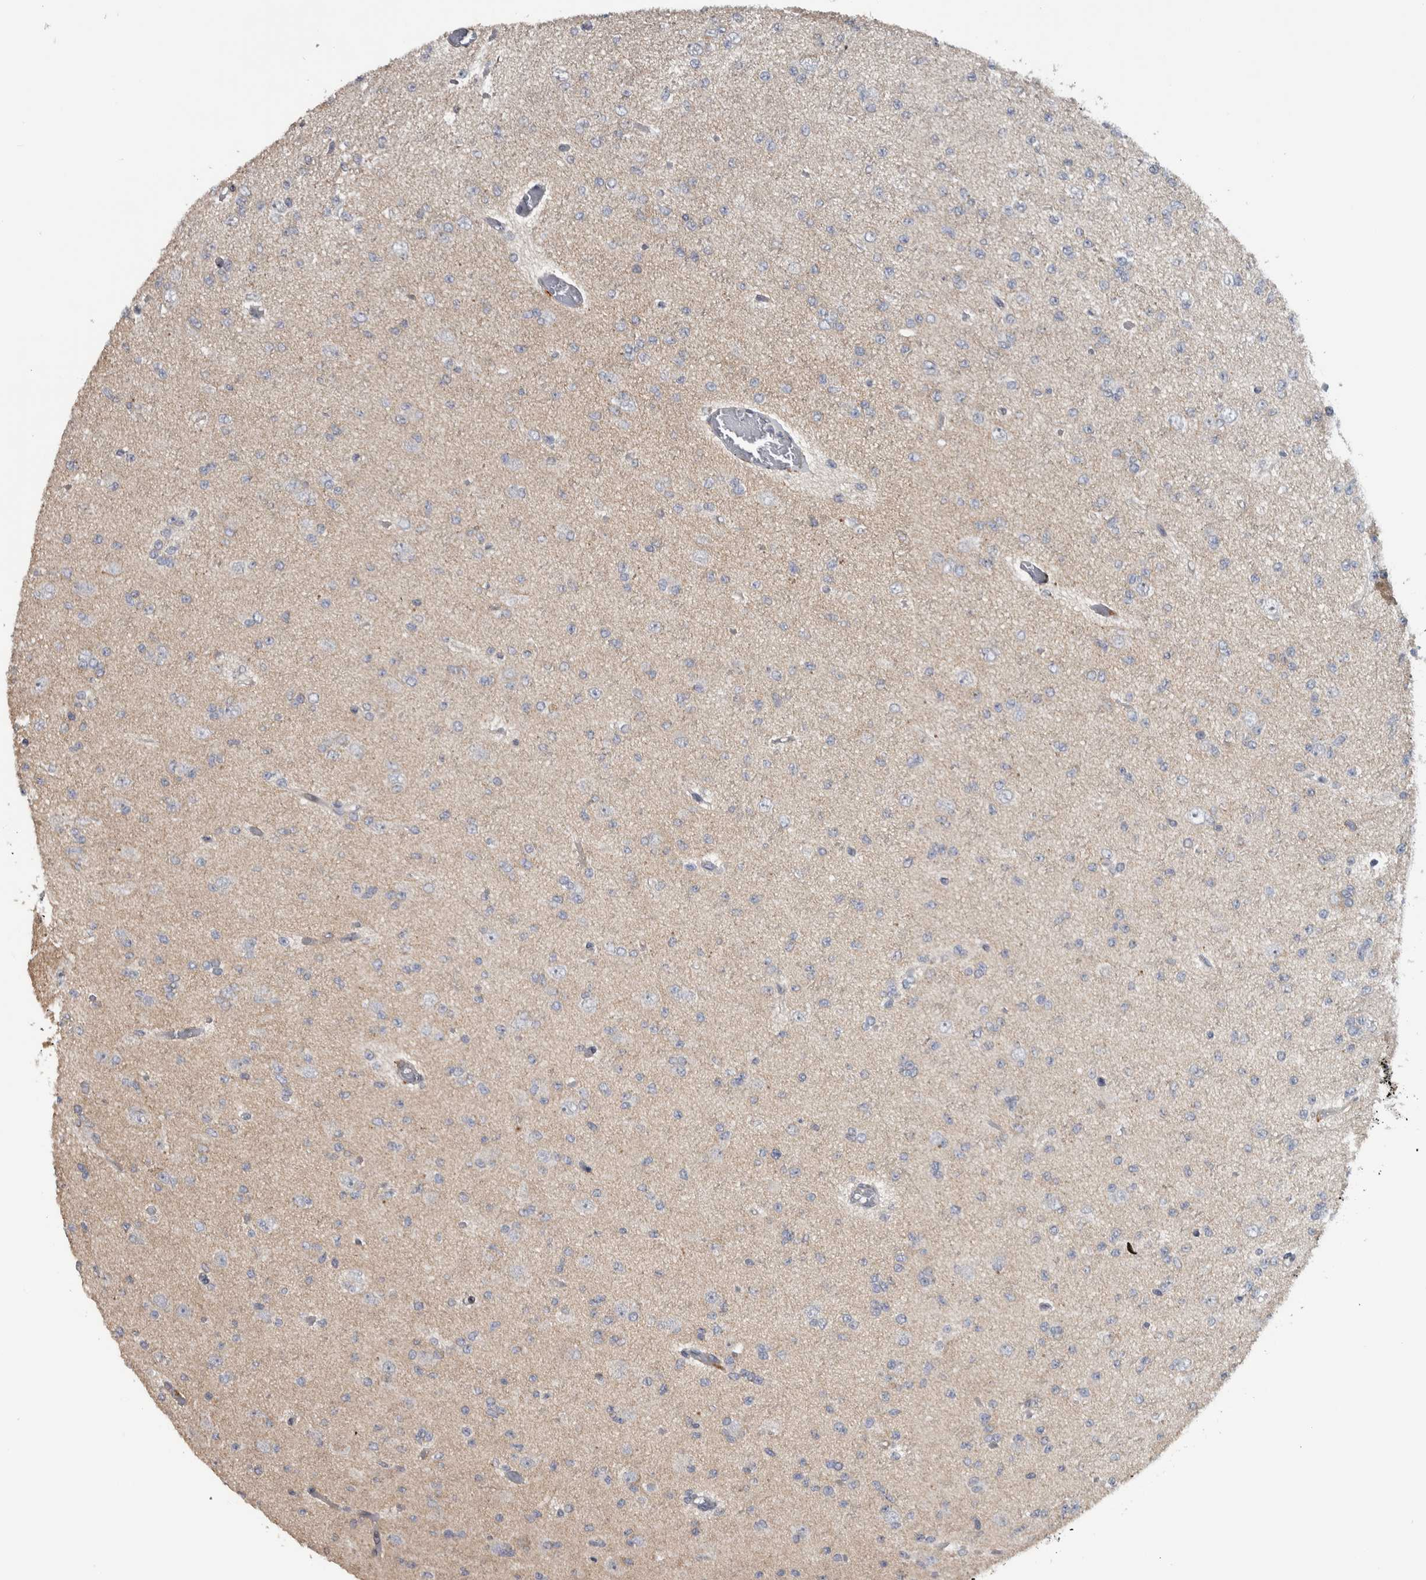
{"staining": {"intensity": "negative", "quantity": "none", "location": "none"}, "tissue": "glioma", "cell_type": "Tumor cells", "image_type": "cancer", "snomed": [{"axis": "morphology", "description": "Glioma, malignant, Low grade"}, {"axis": "topography", "description": "Brain"}], "caption": "DAB immunohistochemical staining of human glioma reveals no significant positivity in tumor cells. Brightfield microscopy of immunohistochemistry (IHC) stained with DAB (brown) and hematoxylin (blue), captured at high magnification.", "gene": "FAM83G", "patient": {"sex": "female", "age": 22}}